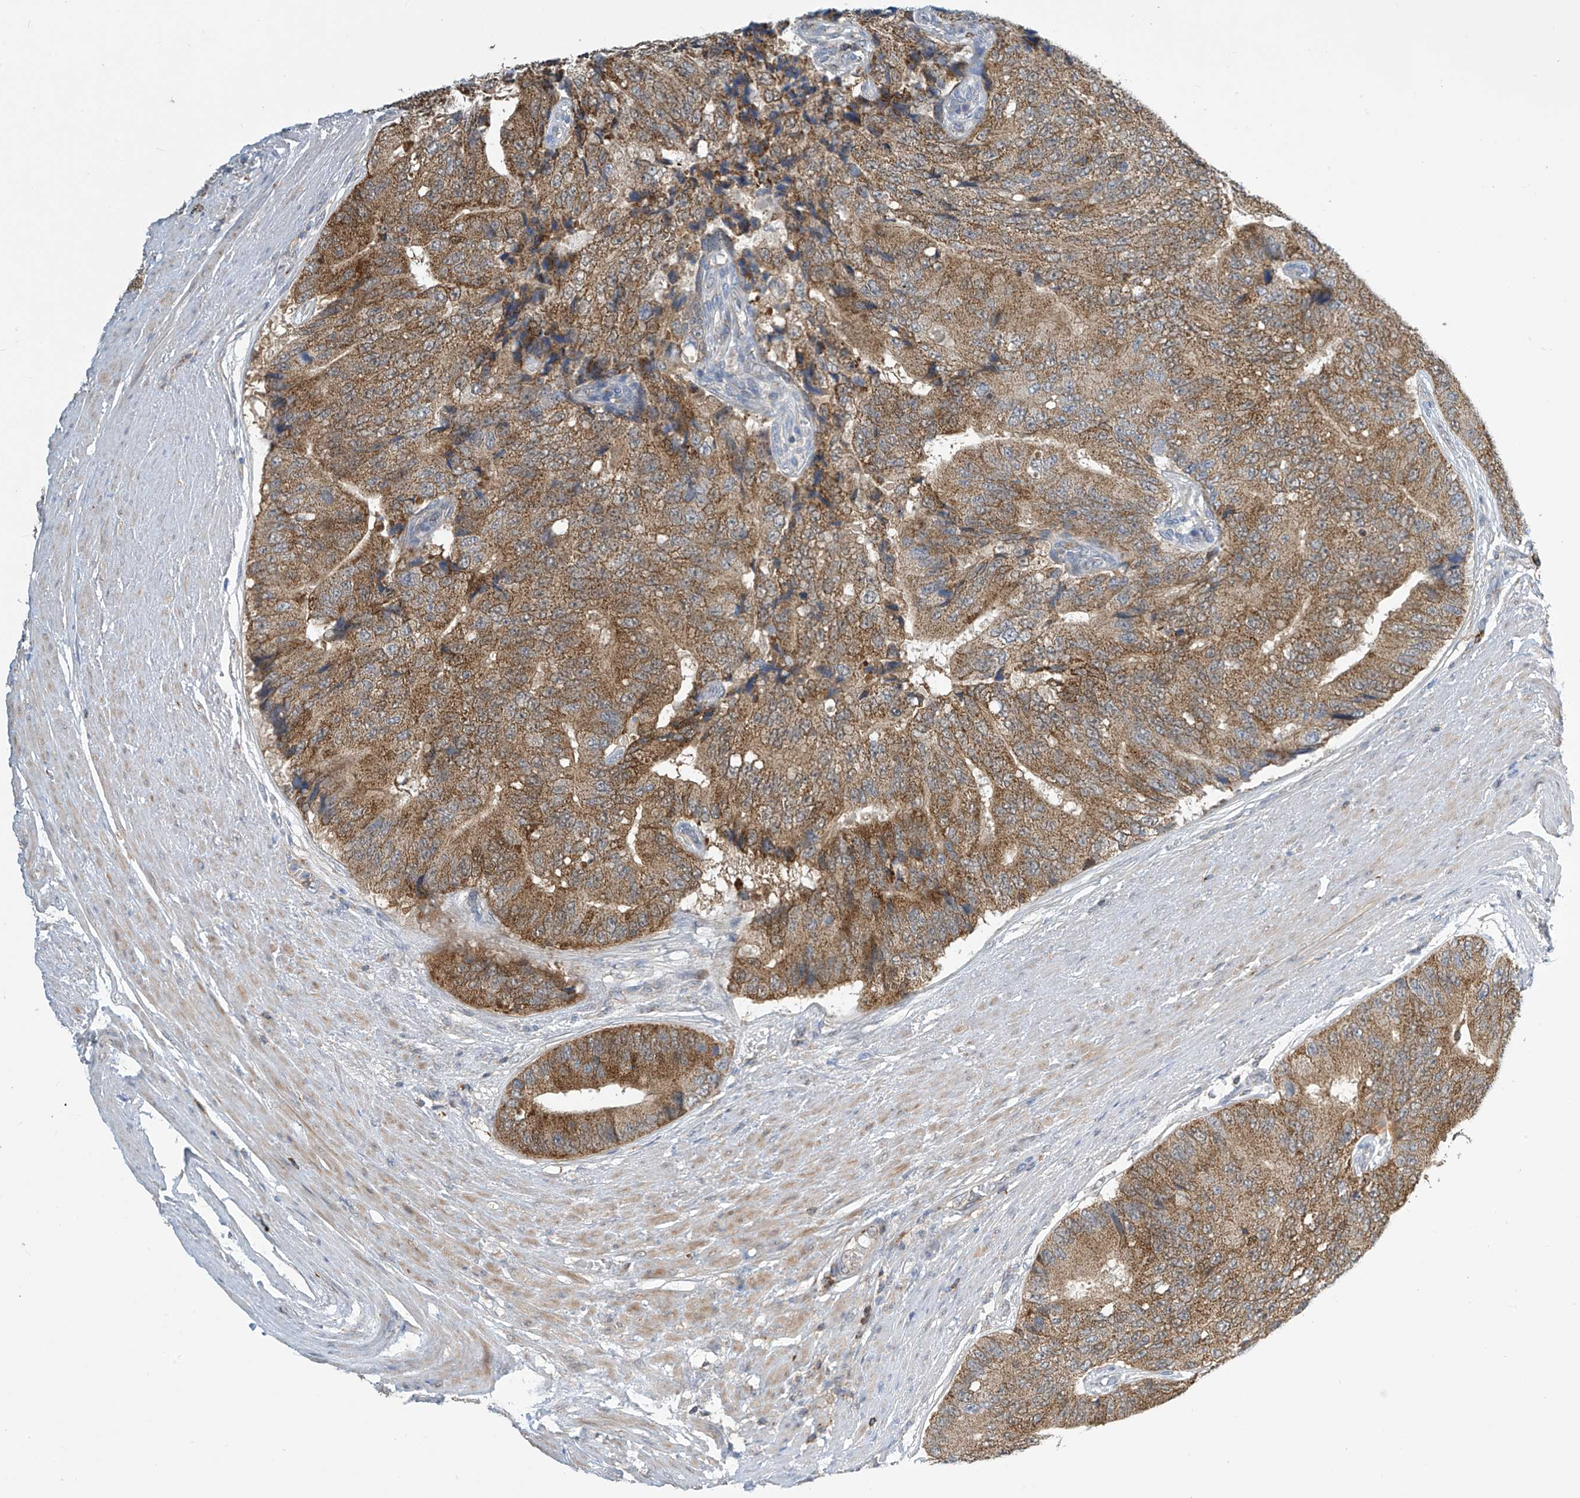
{"staining": {"intensity": "moderate", "quantity": ">75%", "location": "cytoplasmic/membranous"}, "tissue": "prostate cancer", "cell_type": "Tumor cells", "image_type": "cancer", "snomed": [{"axis": "morphology", "description": "Adenocarcinoma, High grade"}, {"axis": "topography", "description": "Prostate"}], "caption": "This is a micrograph of immunohistochemistry staining of prostate adenocarcinoma (high-grade), which shows moderate expression in the cytoplasmic/membranous of tumor cells.", "gene": "IBA57", "patient": {"sex": "male", "age": 70}}